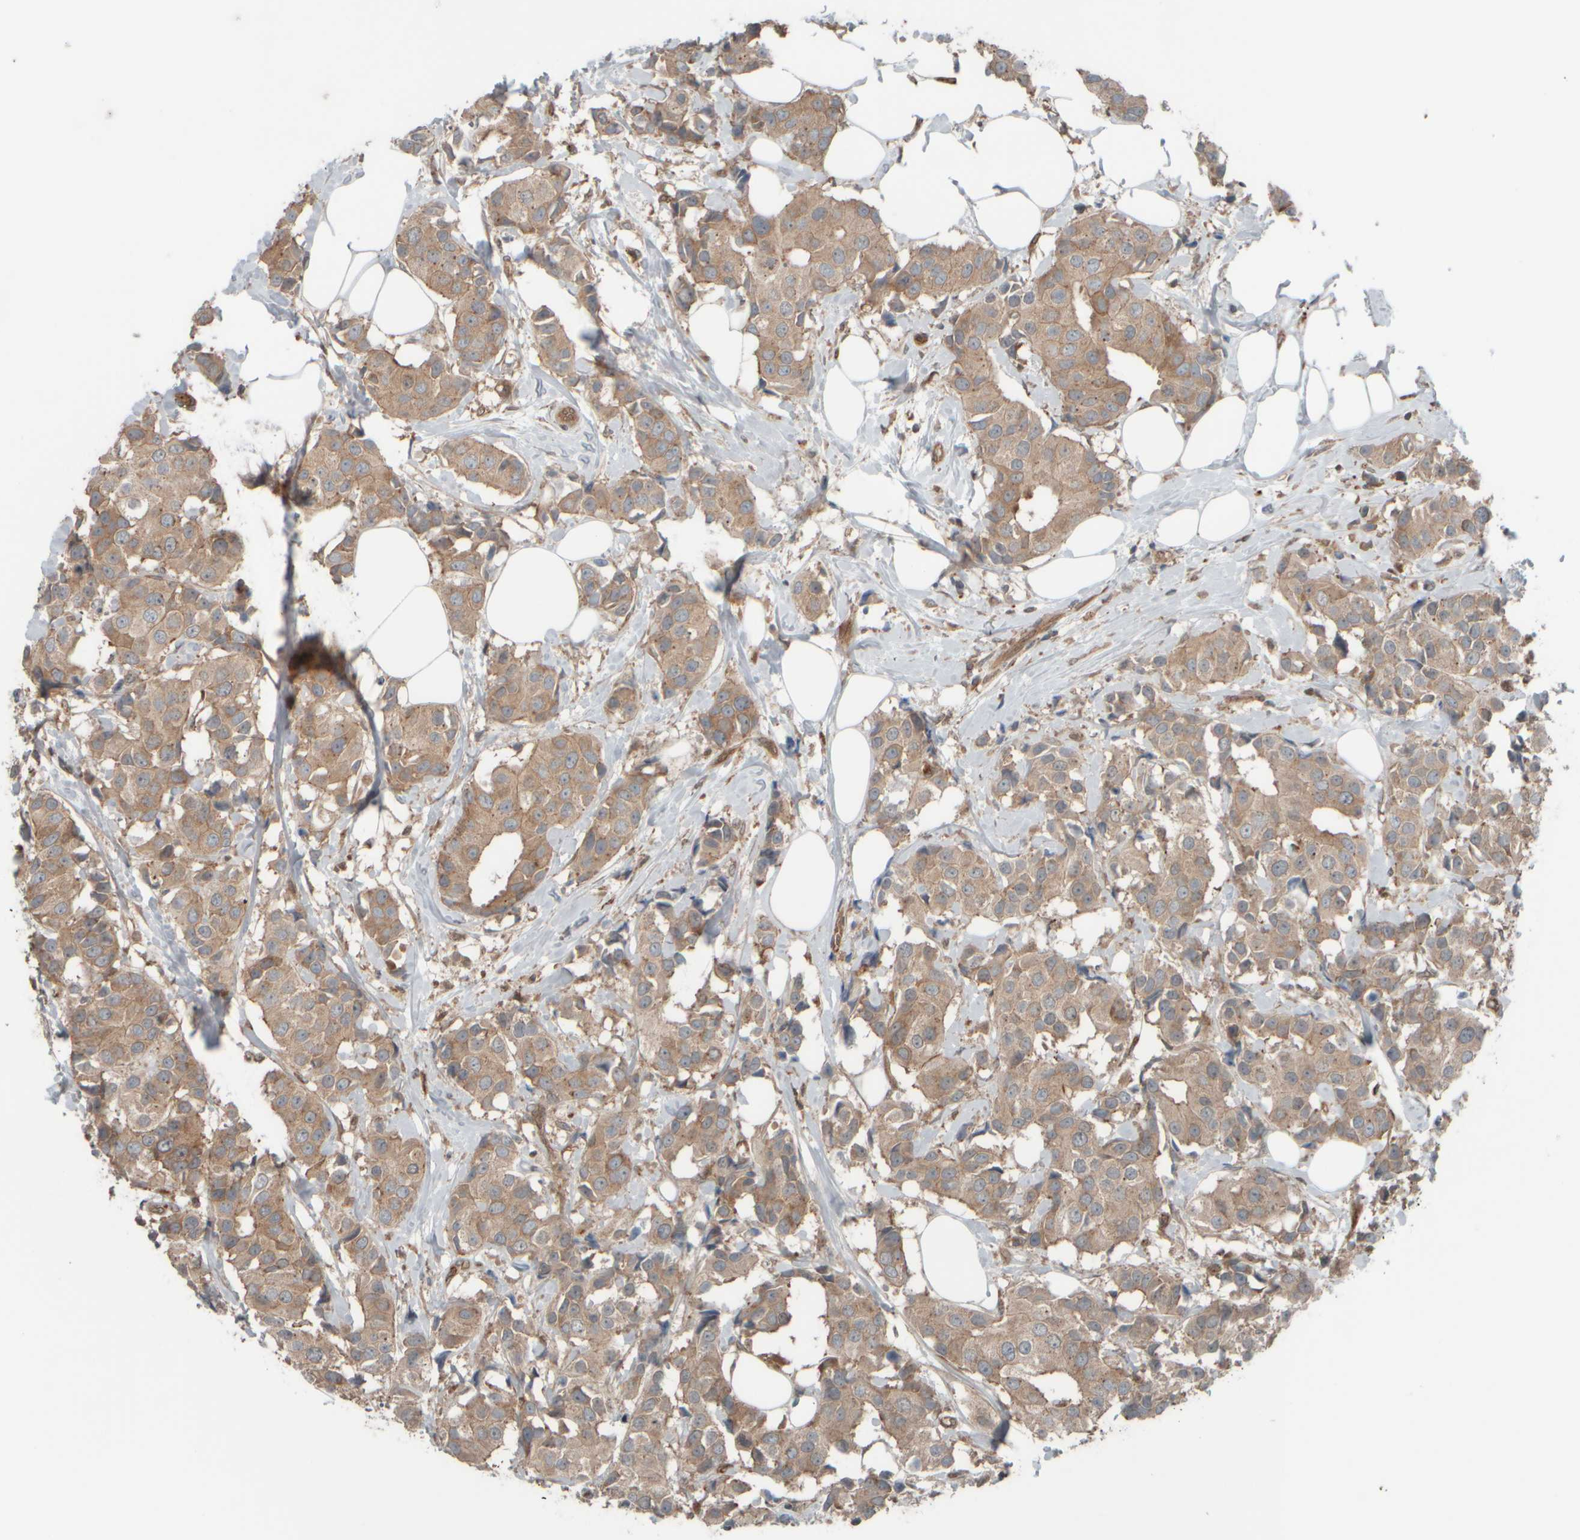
{"staining": {"intensity": "weak", "quantity": ">75%", "location": "cytoplasmic/membranous"}, "tissue": "breast cancer", "cell_type": "Tumor cells", "image_type": "cancer", "snomed": [{"axis": "morphology", "description": "Normal tissue, NOS"}, {"axis": "morphology", "description": "Duct carcinoma"}, {"axis": "topography", "description": "Breast"}], "caption": "A histopathology image of breast cancer (invasive ductal carcinoma) stained for a protein reveals weak cytoplasmic/membranous brown staining in tumor cells.", "gene": "GIGYF1", "patient": {"sex": "female", "age": 39}}